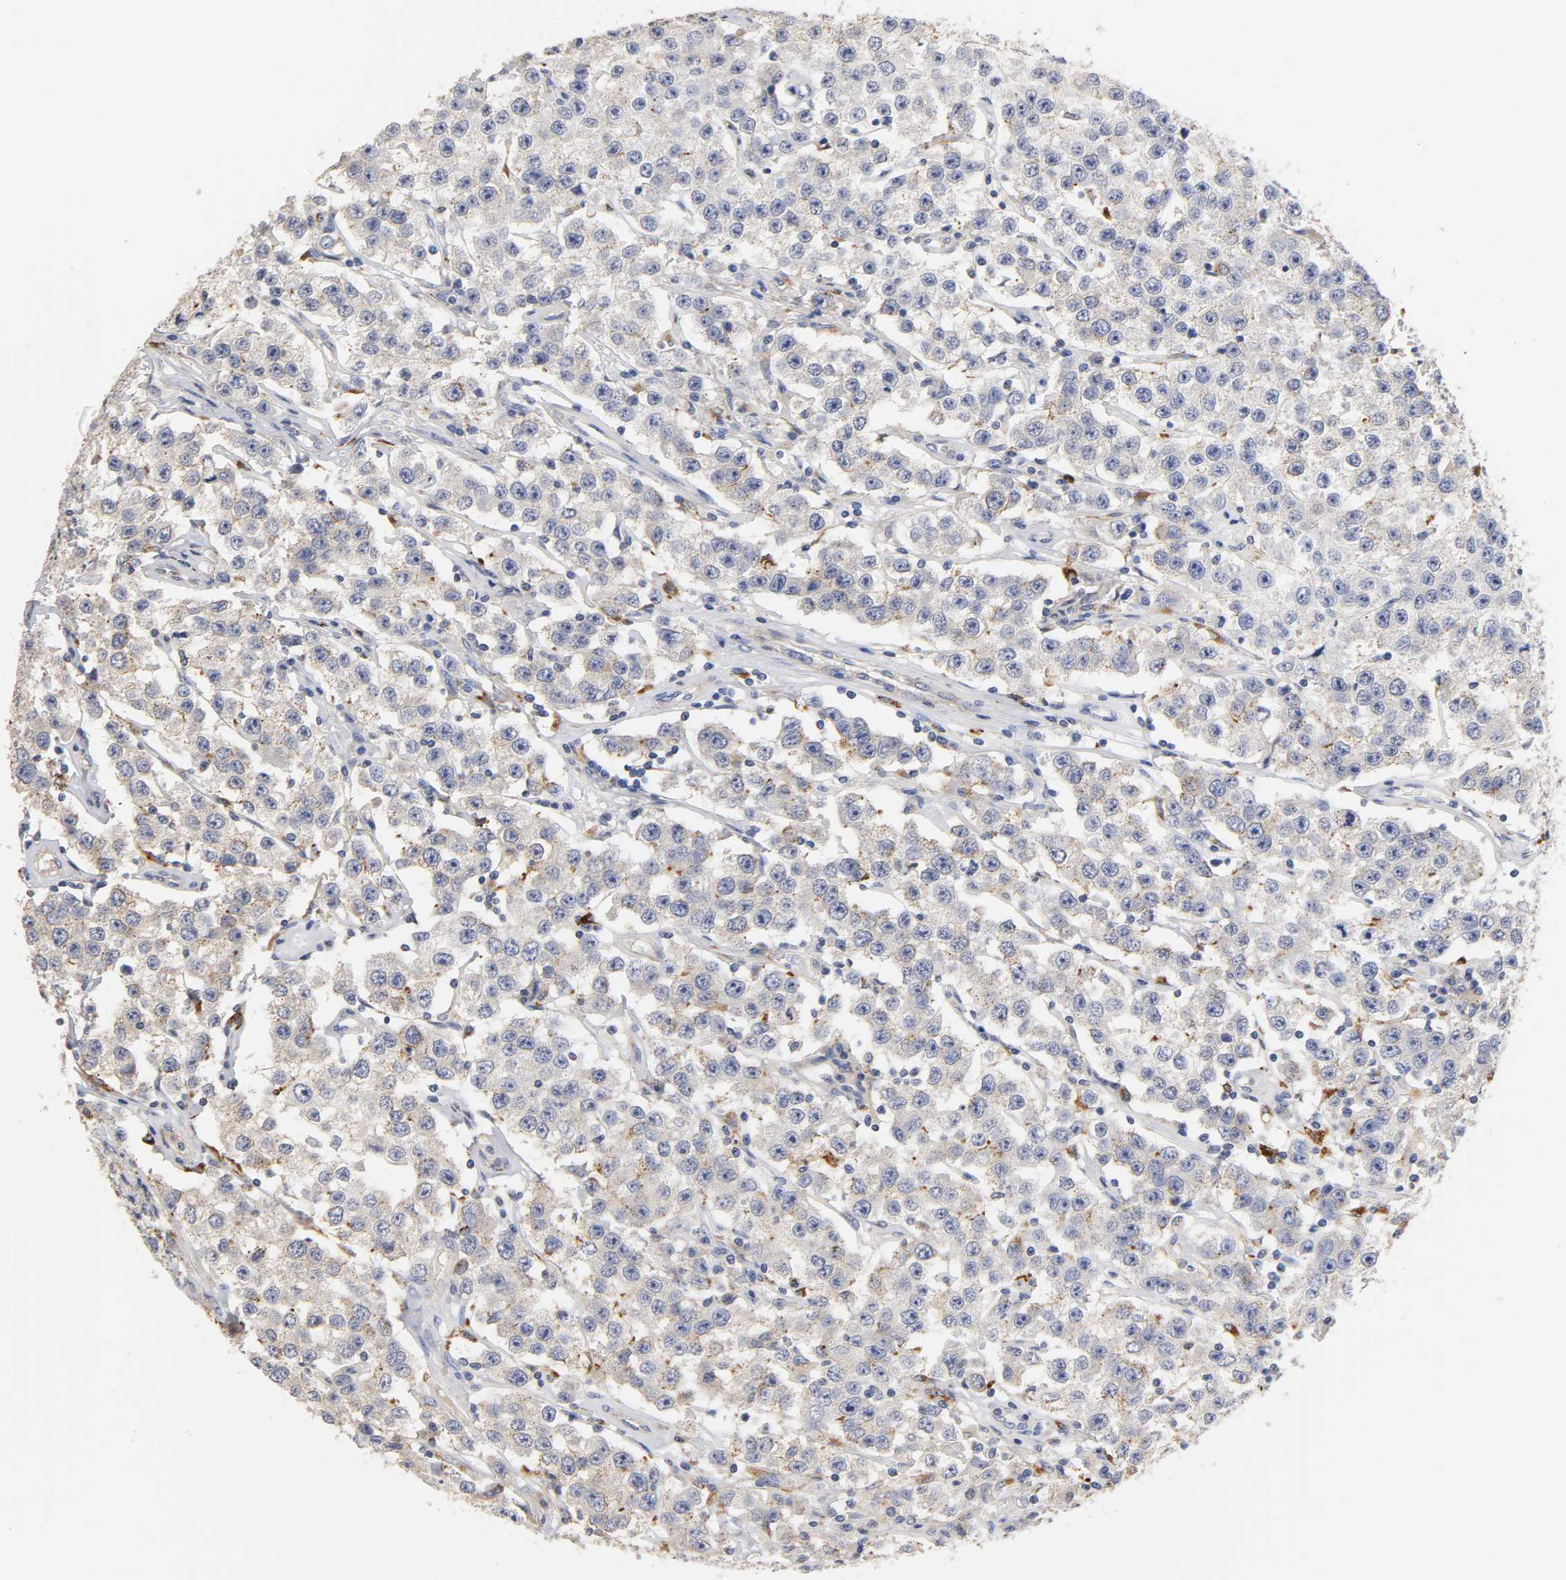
{"staining": {"intensity": "weak", "quantity": "25%-75%", "location": "cytoplasmic/membranous"}, "tissue": "testis cancer", "cell_type": "Tumor cells", "image_type": "cancer", "snomed": [{"axis": "morphology", "description": "Seminoma, NOS"}, {"axis": "topography", "description": "Testis"}], "caption": "A high-resolution micrograph shows IHC staining of seminoma (testis), which demonstrates weak cytoplasmic/membranous staining in about 25%-75% of tumor cells.", "gene": "SEMA5A", "patient": {"sex": "male", "age": 52}}